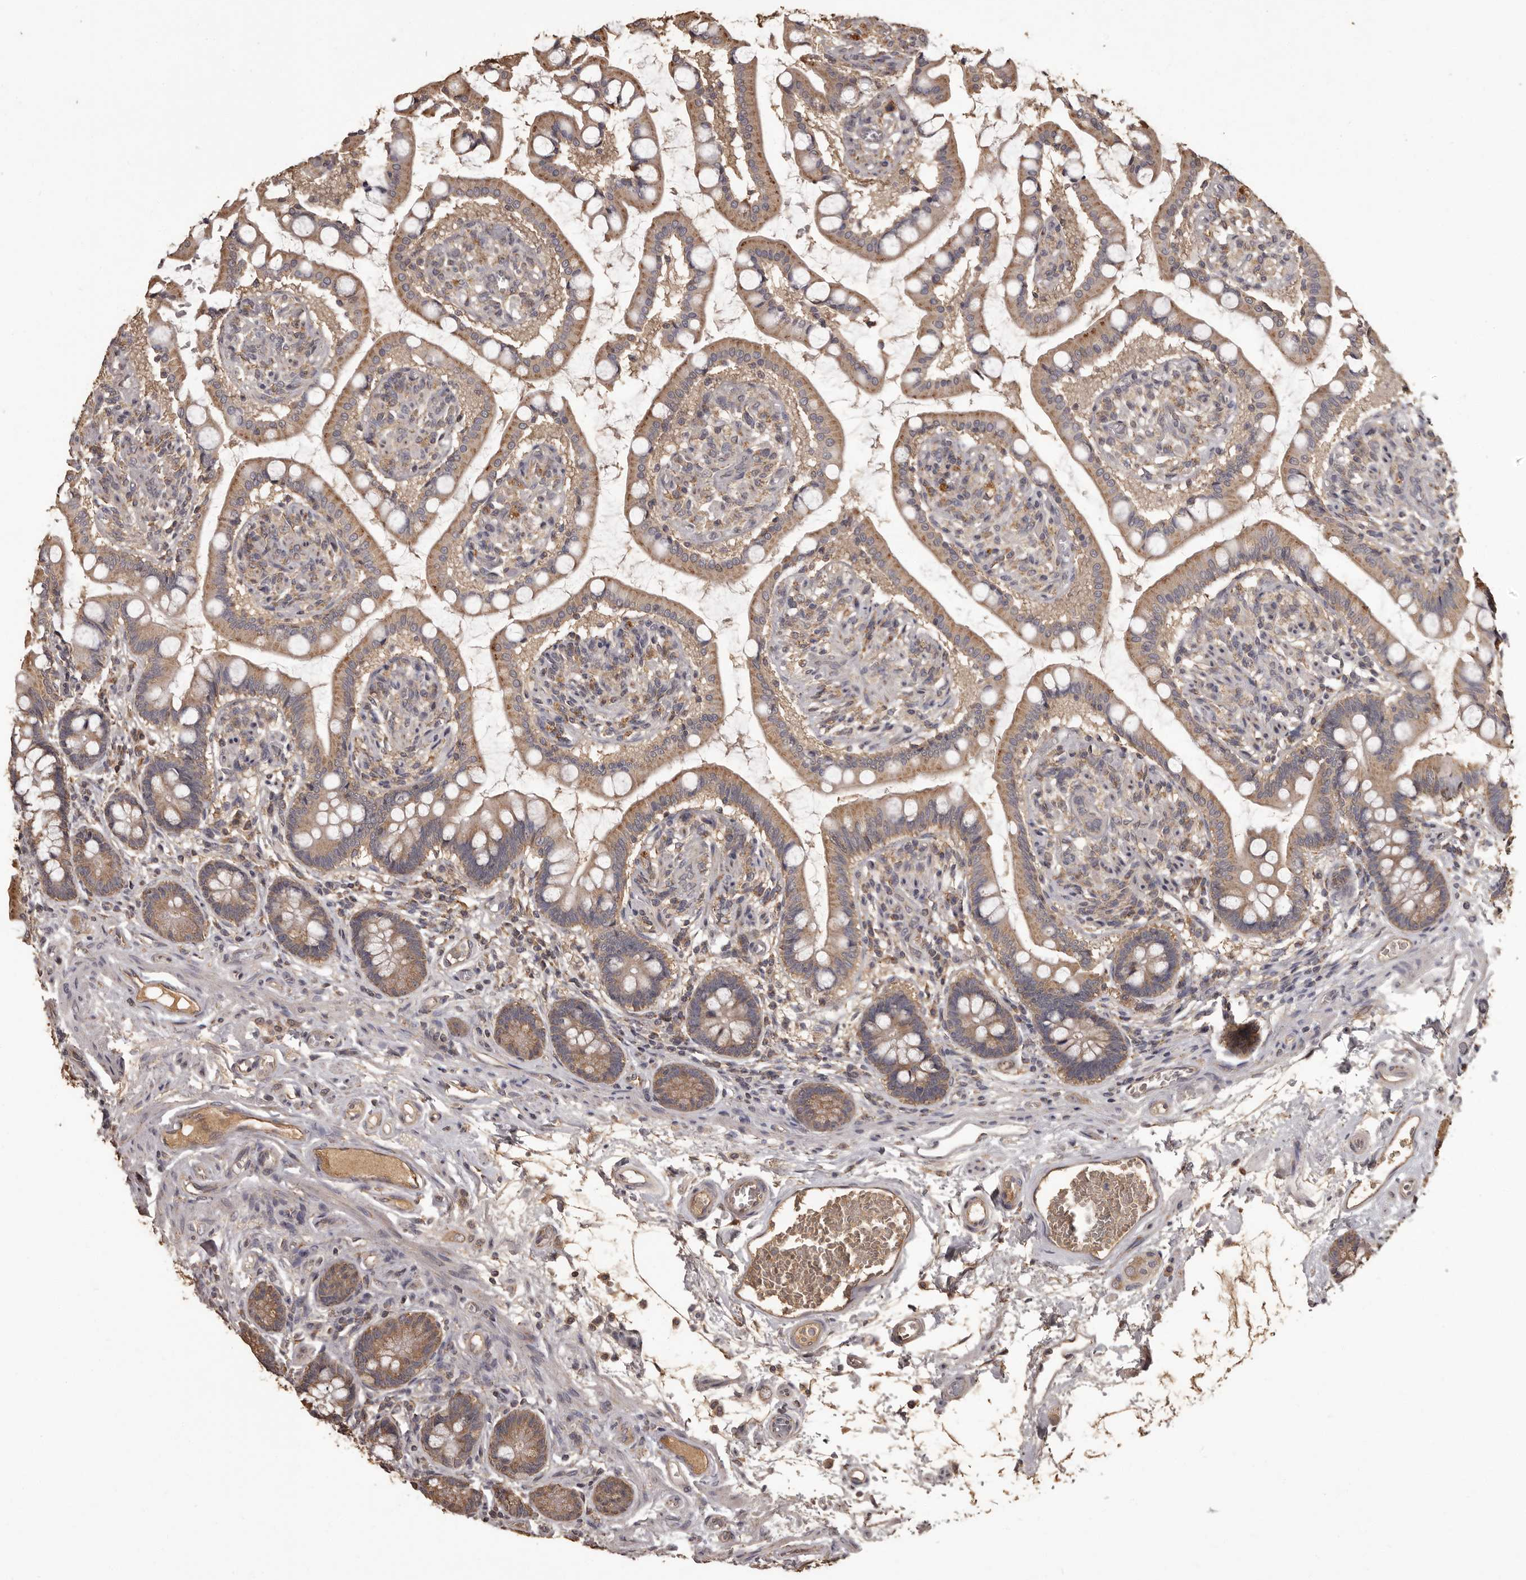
{"staining": {"intensity": "moderate", "quantity": ">75%", "location": "cytoplasmic/membranous"}, "tissue": "small intestine", "cell_type": "Glandular cells", "image_type": "normal", "snomed": [{"axis": "morphology", "description": "Normal tissue, NOS"}, {"axis": "topography", "description": "Small intestine"}], "caption": "A histopathology image of small intestine stained for a protein displays moderate cytoplasmic/membranous brown staining in glandular cells. (Stains: DAB (3,3'-diaminobenzidine) in brown, nuclei in blue, Microscopy: brightfield microscopy at high magnification).", "gene": "MGAT5", "patient": {"sex": "male", "age": 52}}